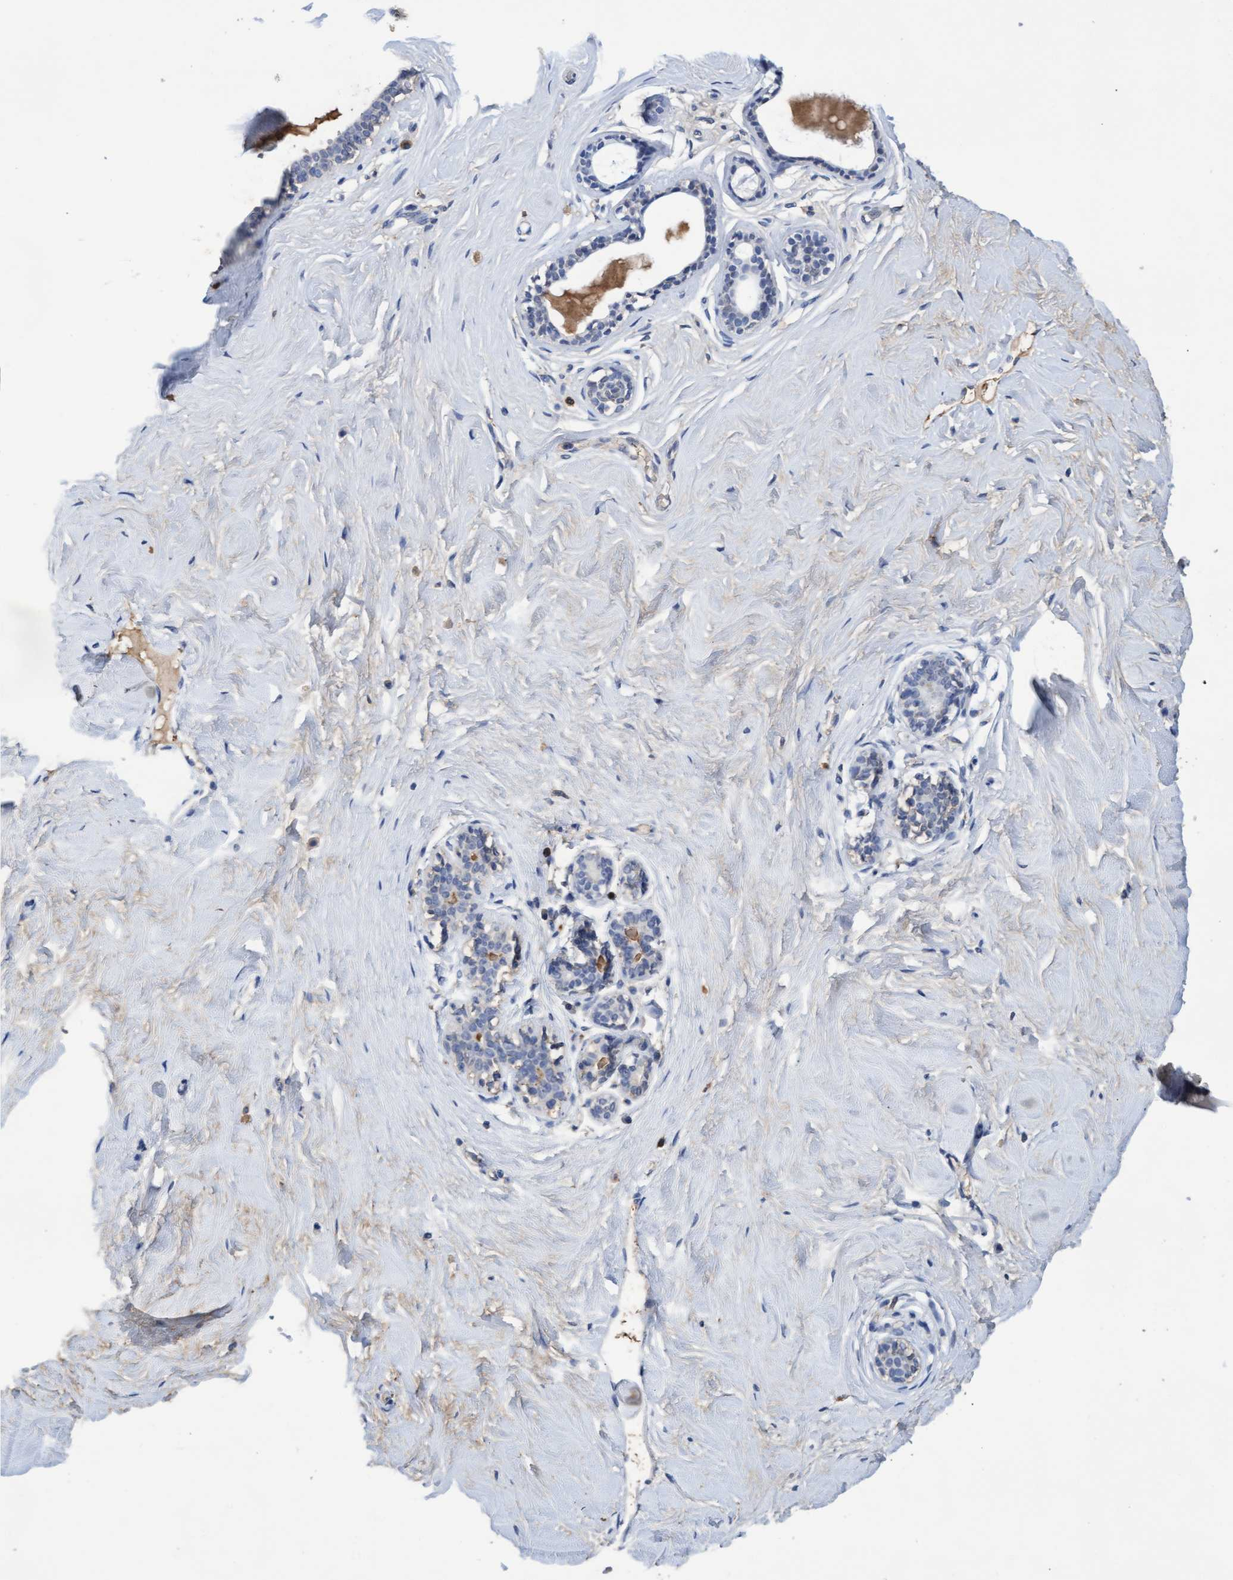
{"staining": {"intensity": "moderate", "quantity": "<25%", "location": "cytoplasmic/membranous"}, "tissue": "breast", "cell_type": "Adipocytes", "image_type": "normal", "snomed": [{"axis": "morphology", "description": "Normal tissue, NOS"}, {"axis": "topography", "description": "Breast"}], "caption": "Benign breast was stained to show a protein in brown. There is low levels of moderate cytoplasmic/membranous positivity in approximately <25% of adipocytes. (DAB IHC, brown staining for protein, blue staining for nuclei).", "gene": "GPR39", "patient": {"sex": "female", "age": 23}}